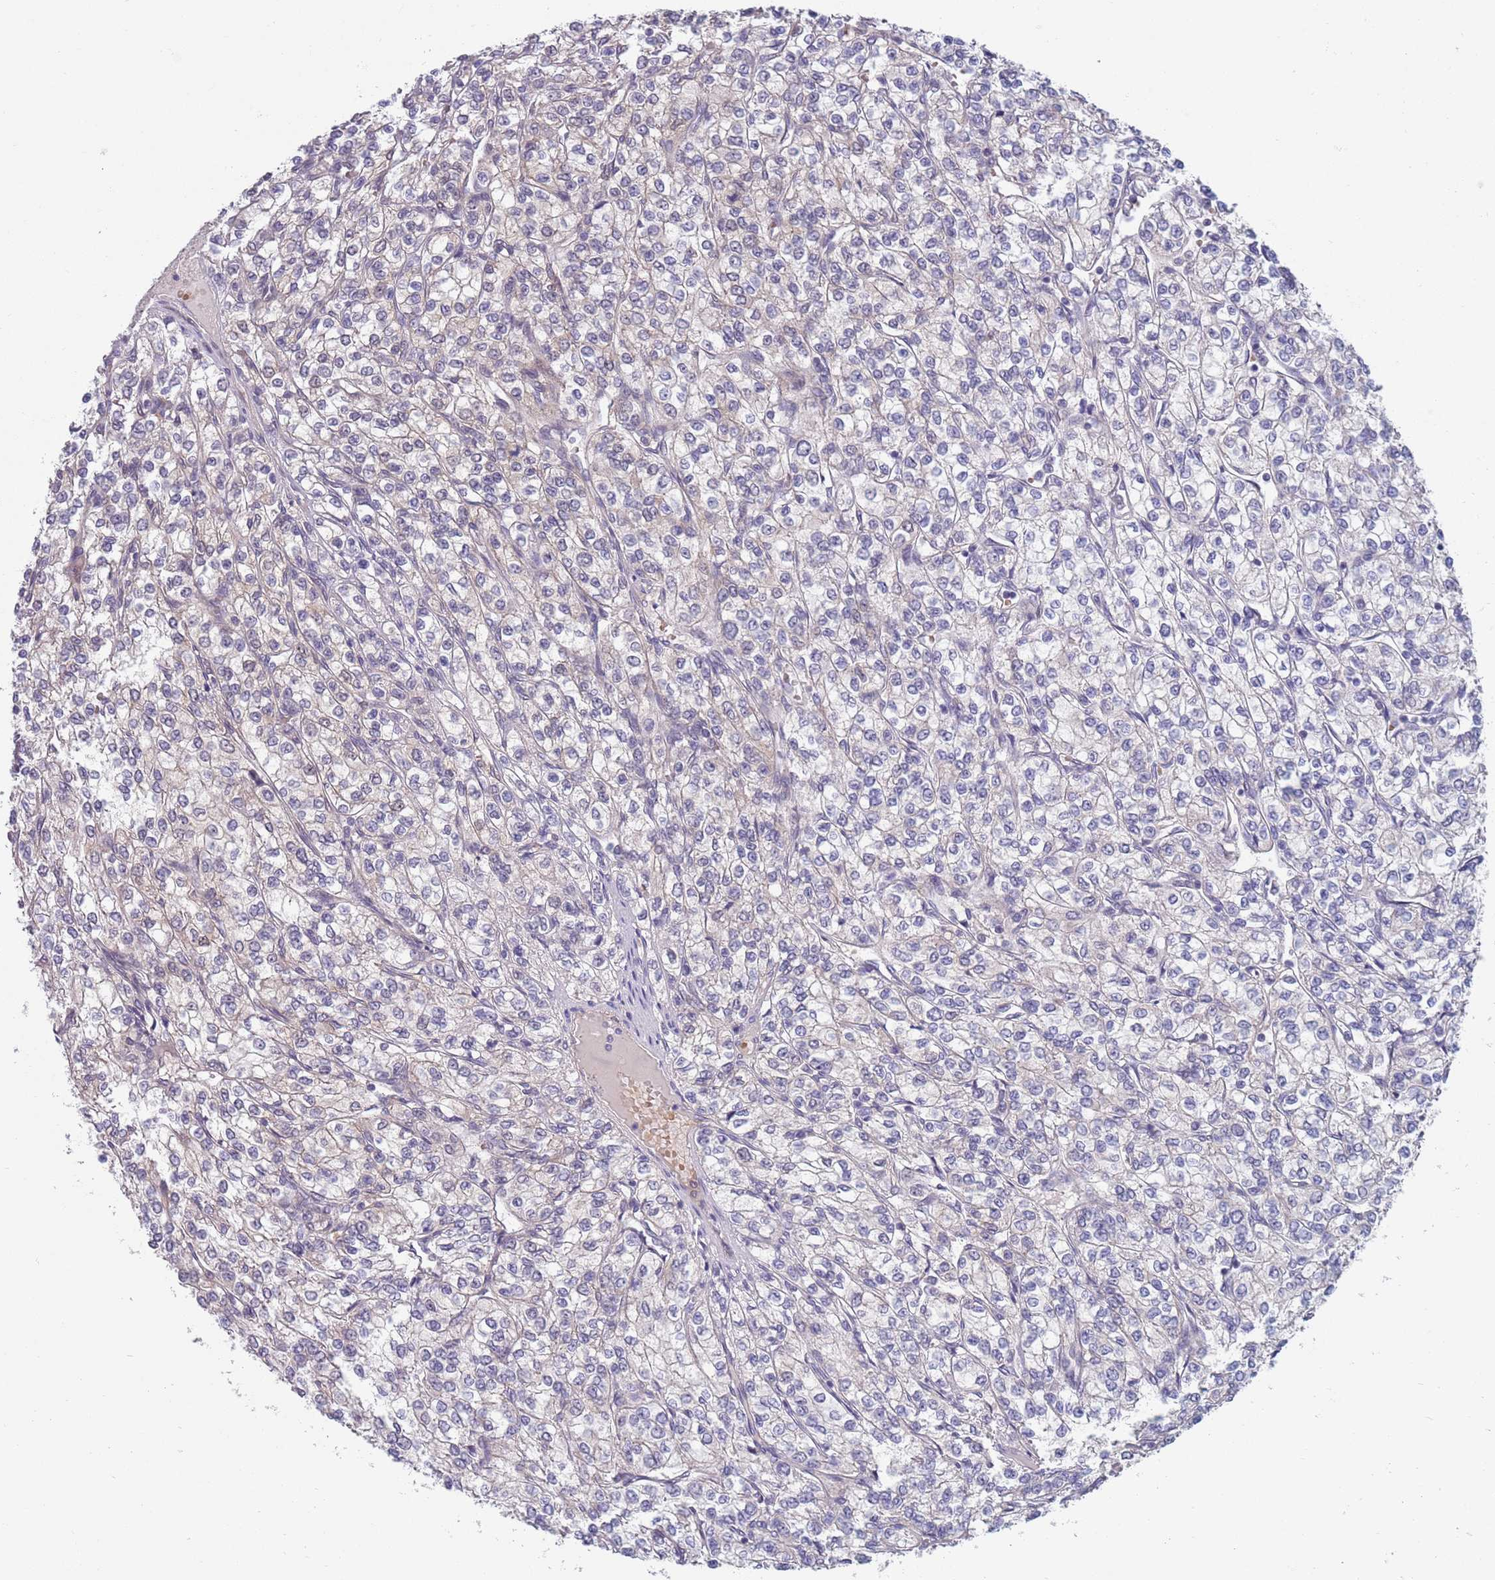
{"staining": {"intensity": "negative", "quantity": "none", "location": "none"}, "tissue": "renal cancer", "cell_type": "Tumor cells", "image_type": "cancer", "snomed": [{"axis": "morphology", "description": "Adenocarcinoma, NOS"}, {"axis": "topography", "description": "Kidney"}], "caption": "Immunohistochemical staining of adenocarcinoma (renal) shows no significant positivity in tumor cells.", "gene": "CLNS1A", "patient": {"sex": "male", "age": 80}}